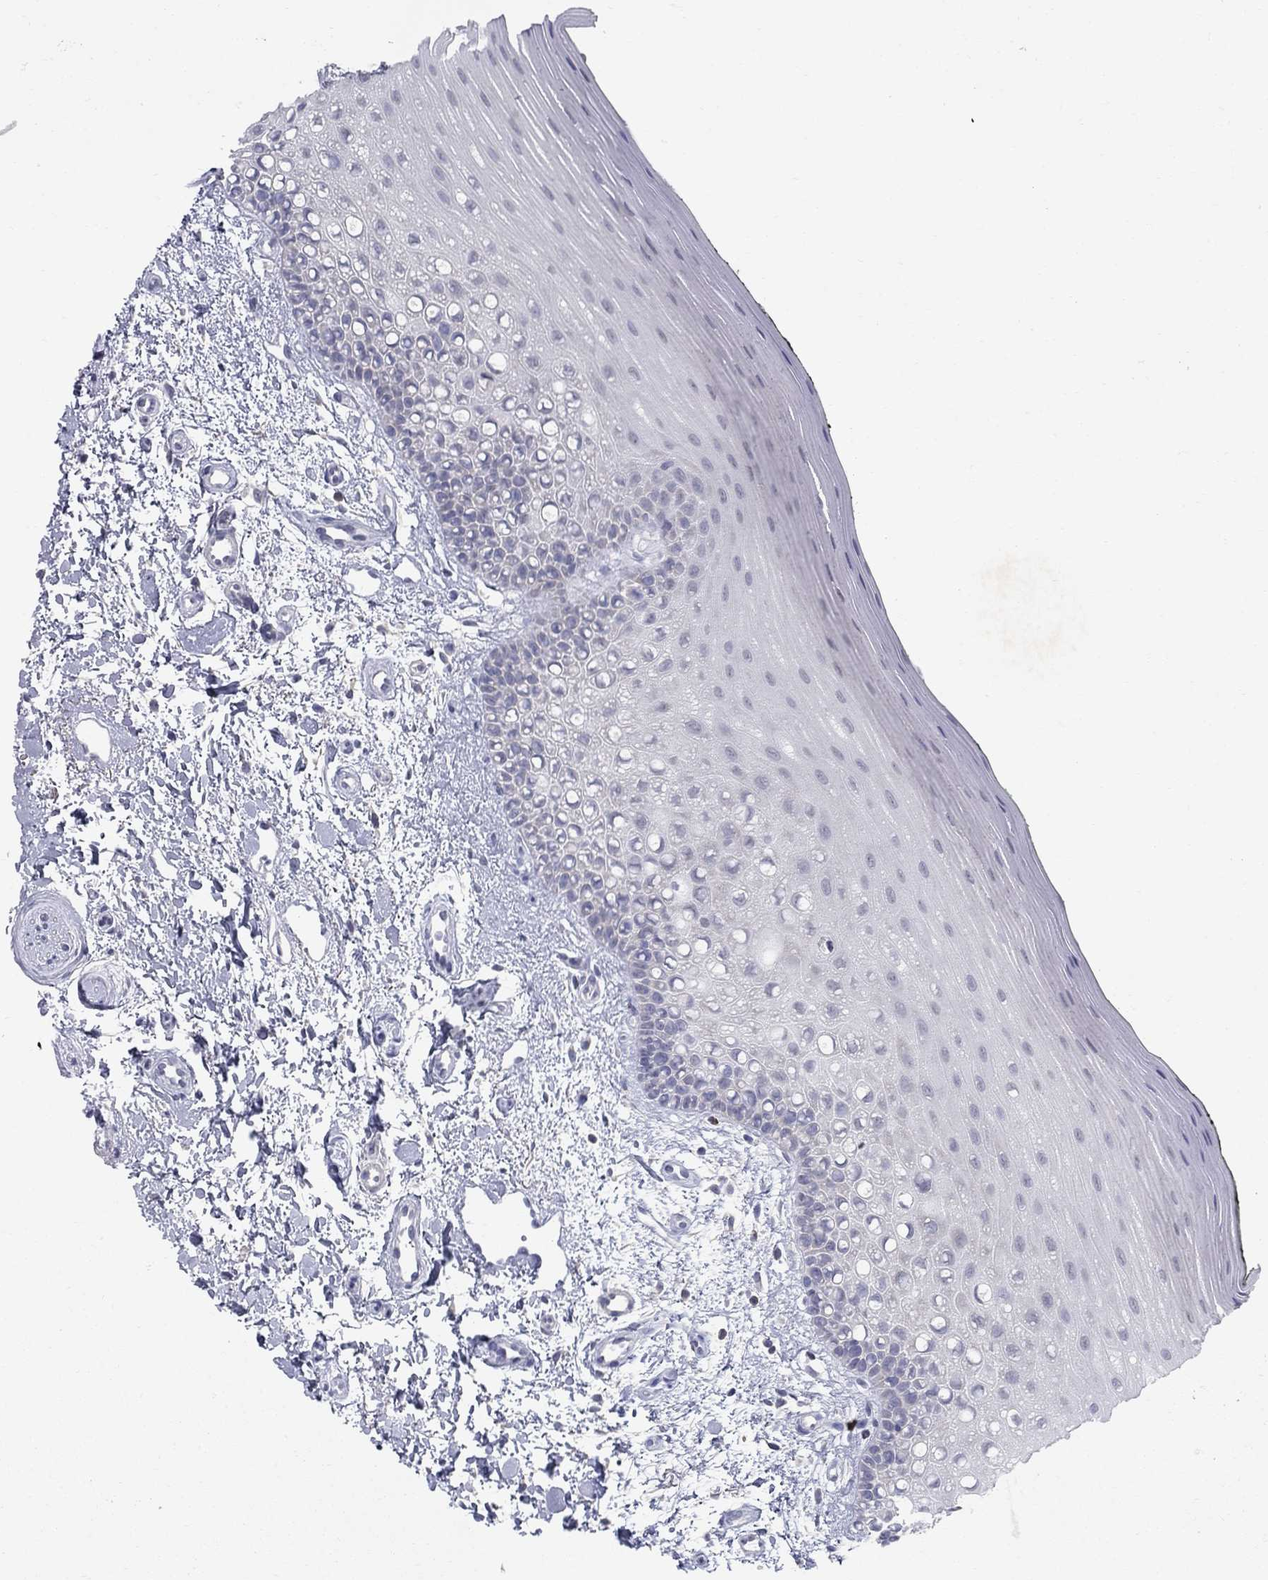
{"staining": {"intensity": "negative", "quantity": "none", "location": "none"}, "tissue": "oral mucosa", "cell_type": "Squamous epithelial cells", "image_type": "normal", "snomed": [{"axis": "morphology", "description": "Normal tissue, NOS"}, {"axis": "topography", "description": "Oral tissue"}], "caption": "Squamous epithelial cells are negative for protein expression in unremarkable human oral mucosa. The staining was performed using DAB to visualize the protein expression in brown, while the nuclei were stained in blue with hematoxylin (Magnification: 20x).", "gene": "NTRK2", "patient": {"sex": "female", "age": 78}}